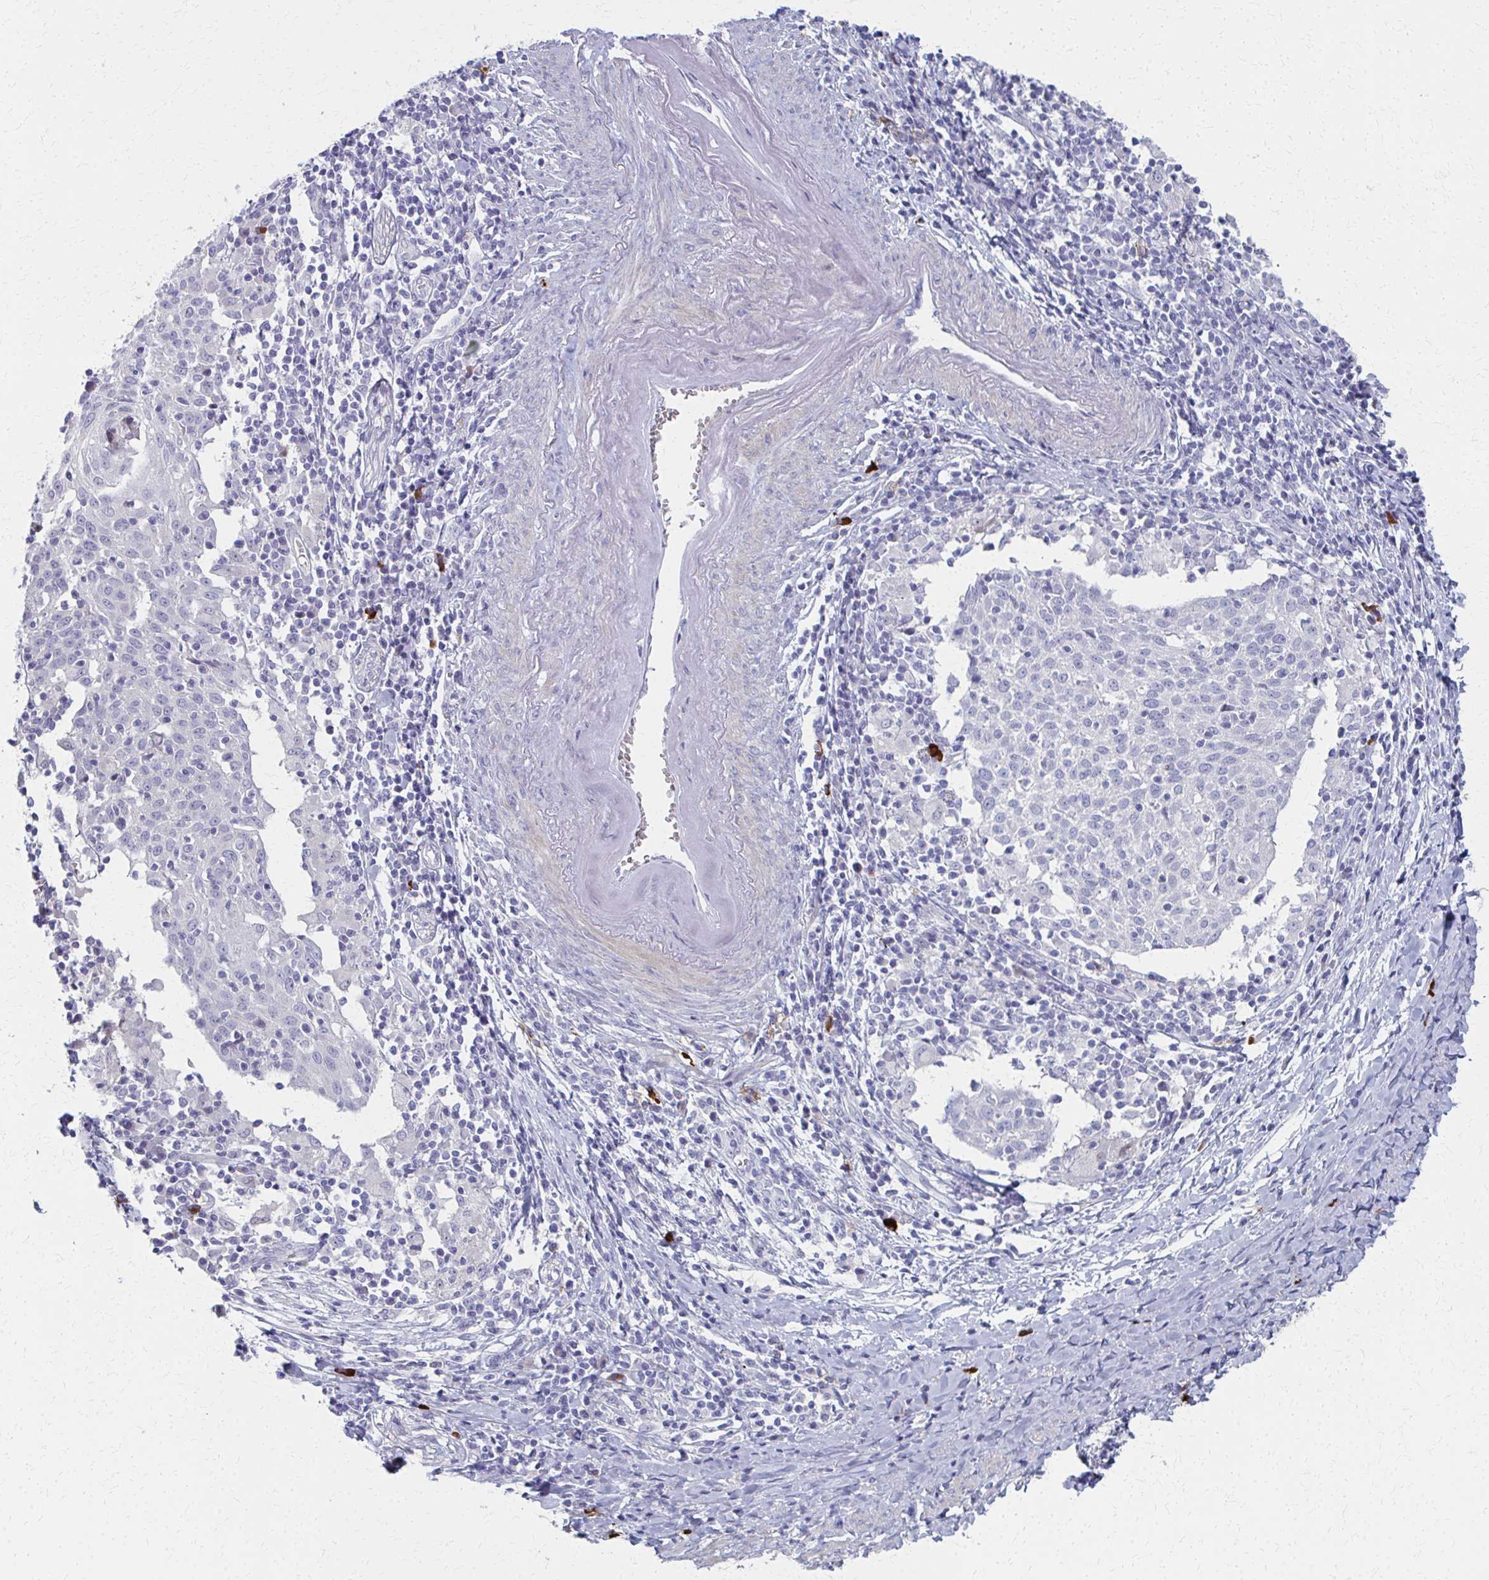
{"staining": {"intensity": "negative", "quantity": "none", "location": "none"}, "tissue": "breast cancer", "cell_type": "Tumor cells", "image_type": "cancer", "snomed": [{"axis": "morphology", "description": "Duct carcinoma"}, {"axis": "topography", "description": "Breast"}], "caption": "Invasive ductal carcinoma (breast) stained for a protein using IHC shows no positivity tumor cells.", "gene": "MS4A2", "patient": {"sex": "female", "age": 50}}